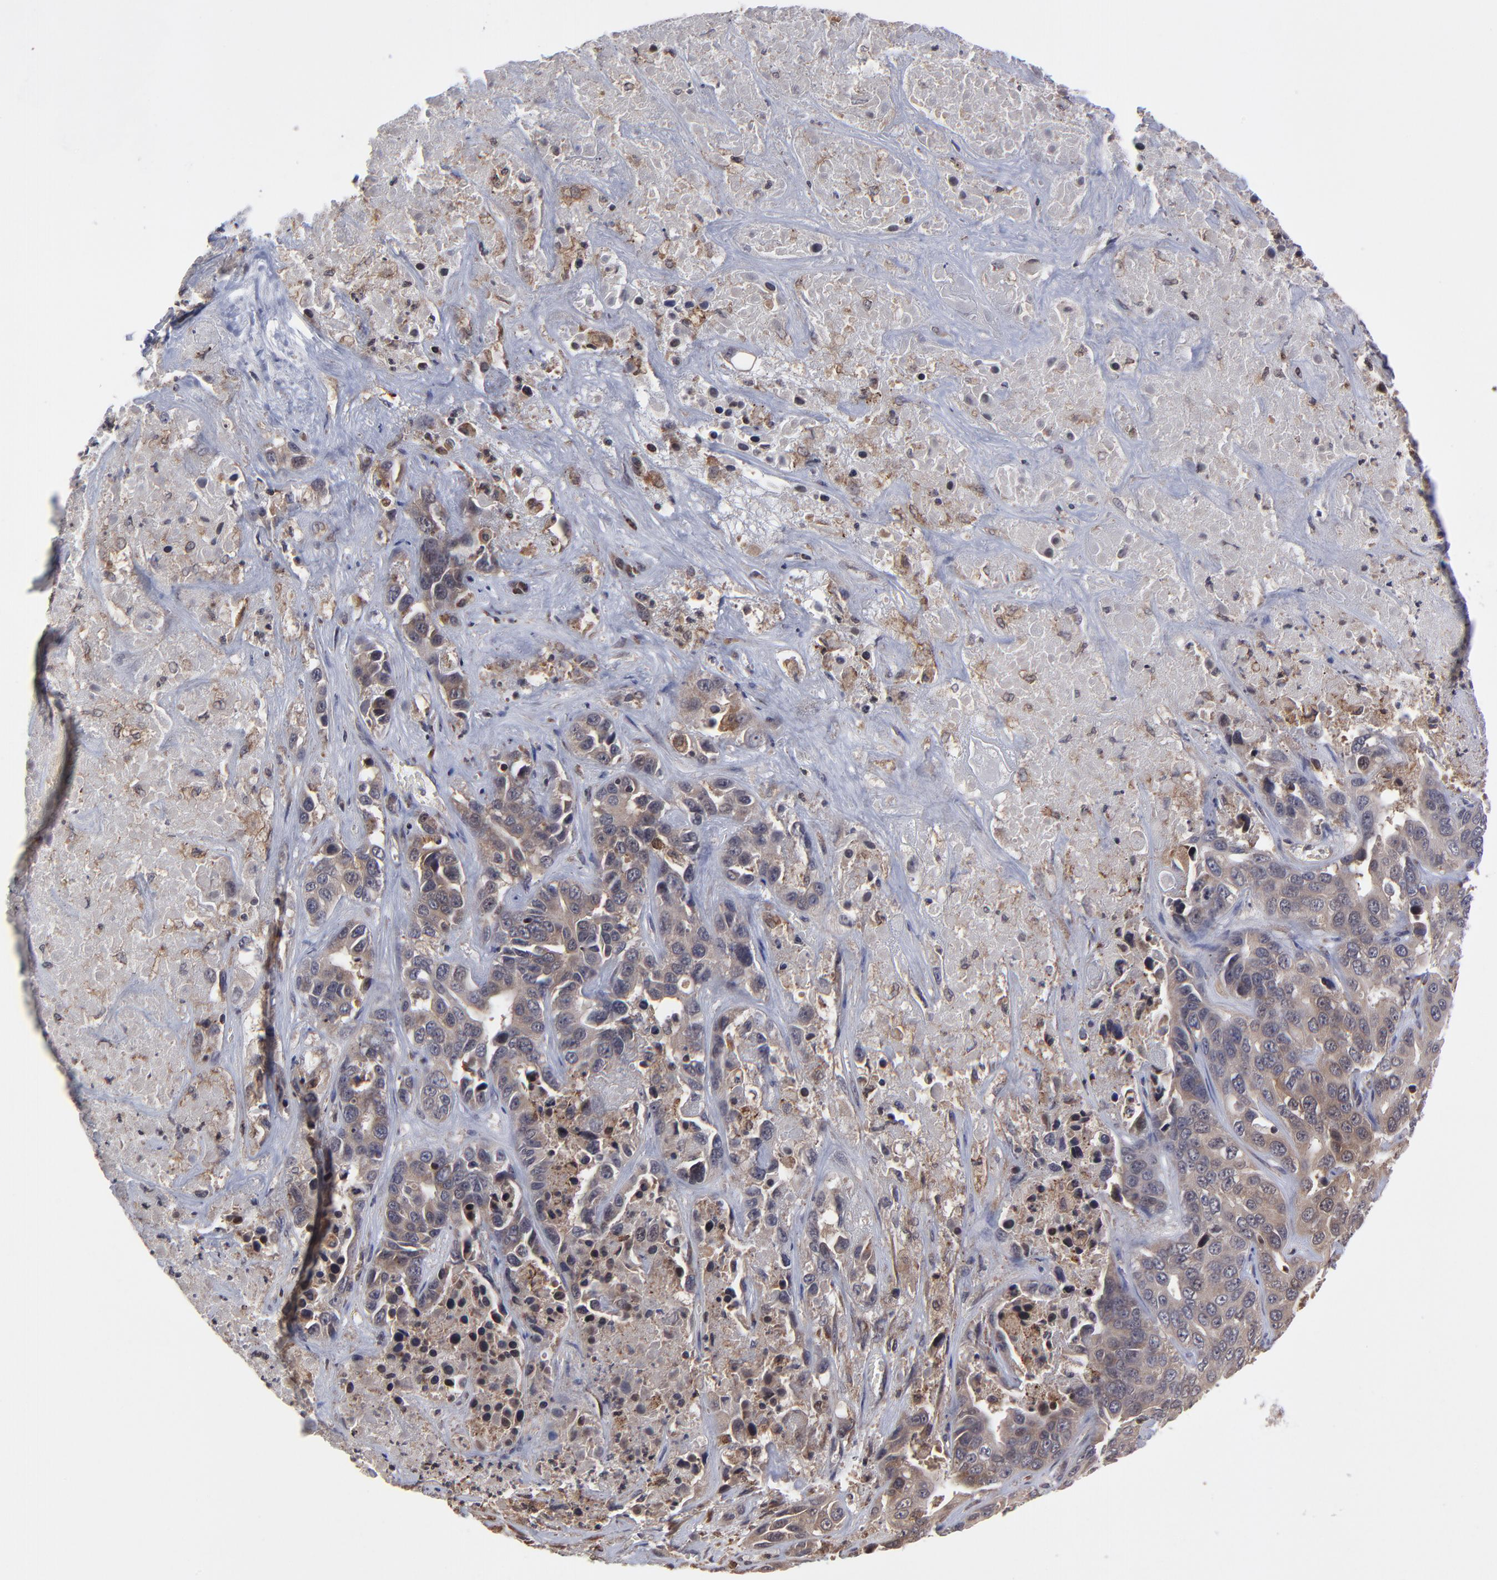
{"staining": {"intensity": "moderate", "quantity": ">75%", "location": "cytoplasmic/membranous"}, "tissue": "liver cancer", "cell_type": "Tumor cells", "image_type": "cancer", "snomed": [{"axis": "morphology", "description": "Cholangiocarcinoma"}, {"axis": "topography", "description": "Liver"}], "caption": "The immunohistochemical stain labels moderate cytoplasmic/membranous staining in tumor cells of liver cancer (cholangiocarcinoma) tissue.", "gene": "UBE2L6", "patient": {"sex": "female", "age": 52}}